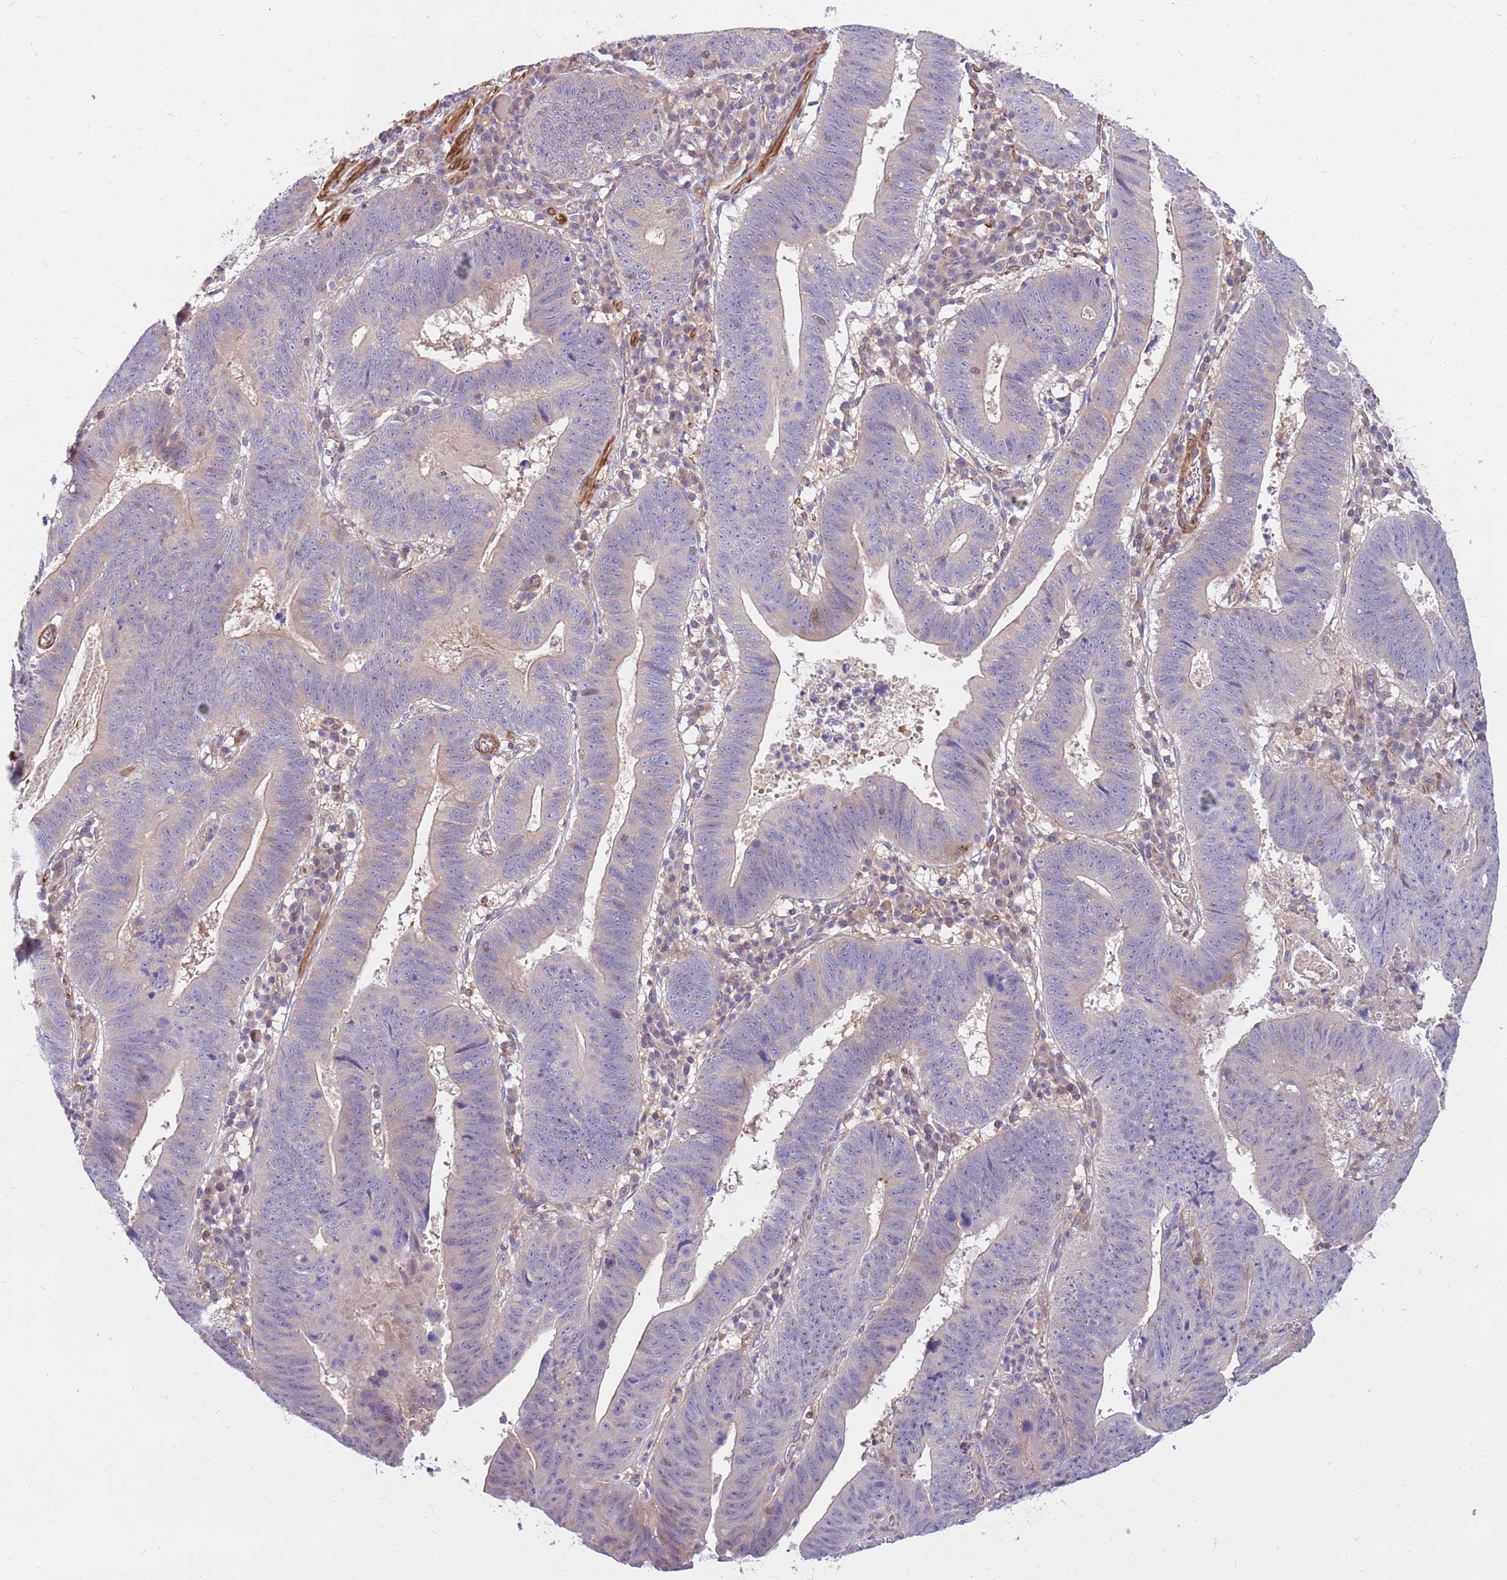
{"staining": {"intensity": "negative", "quantity": "none", "location": "none"}, "tissue": "stomach cancer", "cell_type": "Tumor cells", "image_type": "cancer", "snomed": [{"axis": "morphology", "description": "Adenocarcinoma, NOS"}, {"axis": "topography", "description": "Stomach"}], "caption": "DAB immunohistochemical staining of adenocarcinoma (stomach) exhibits no significant staining in tumor cells.", "gene": "MVD", "patient": {"sex": "male", "age": 59}}